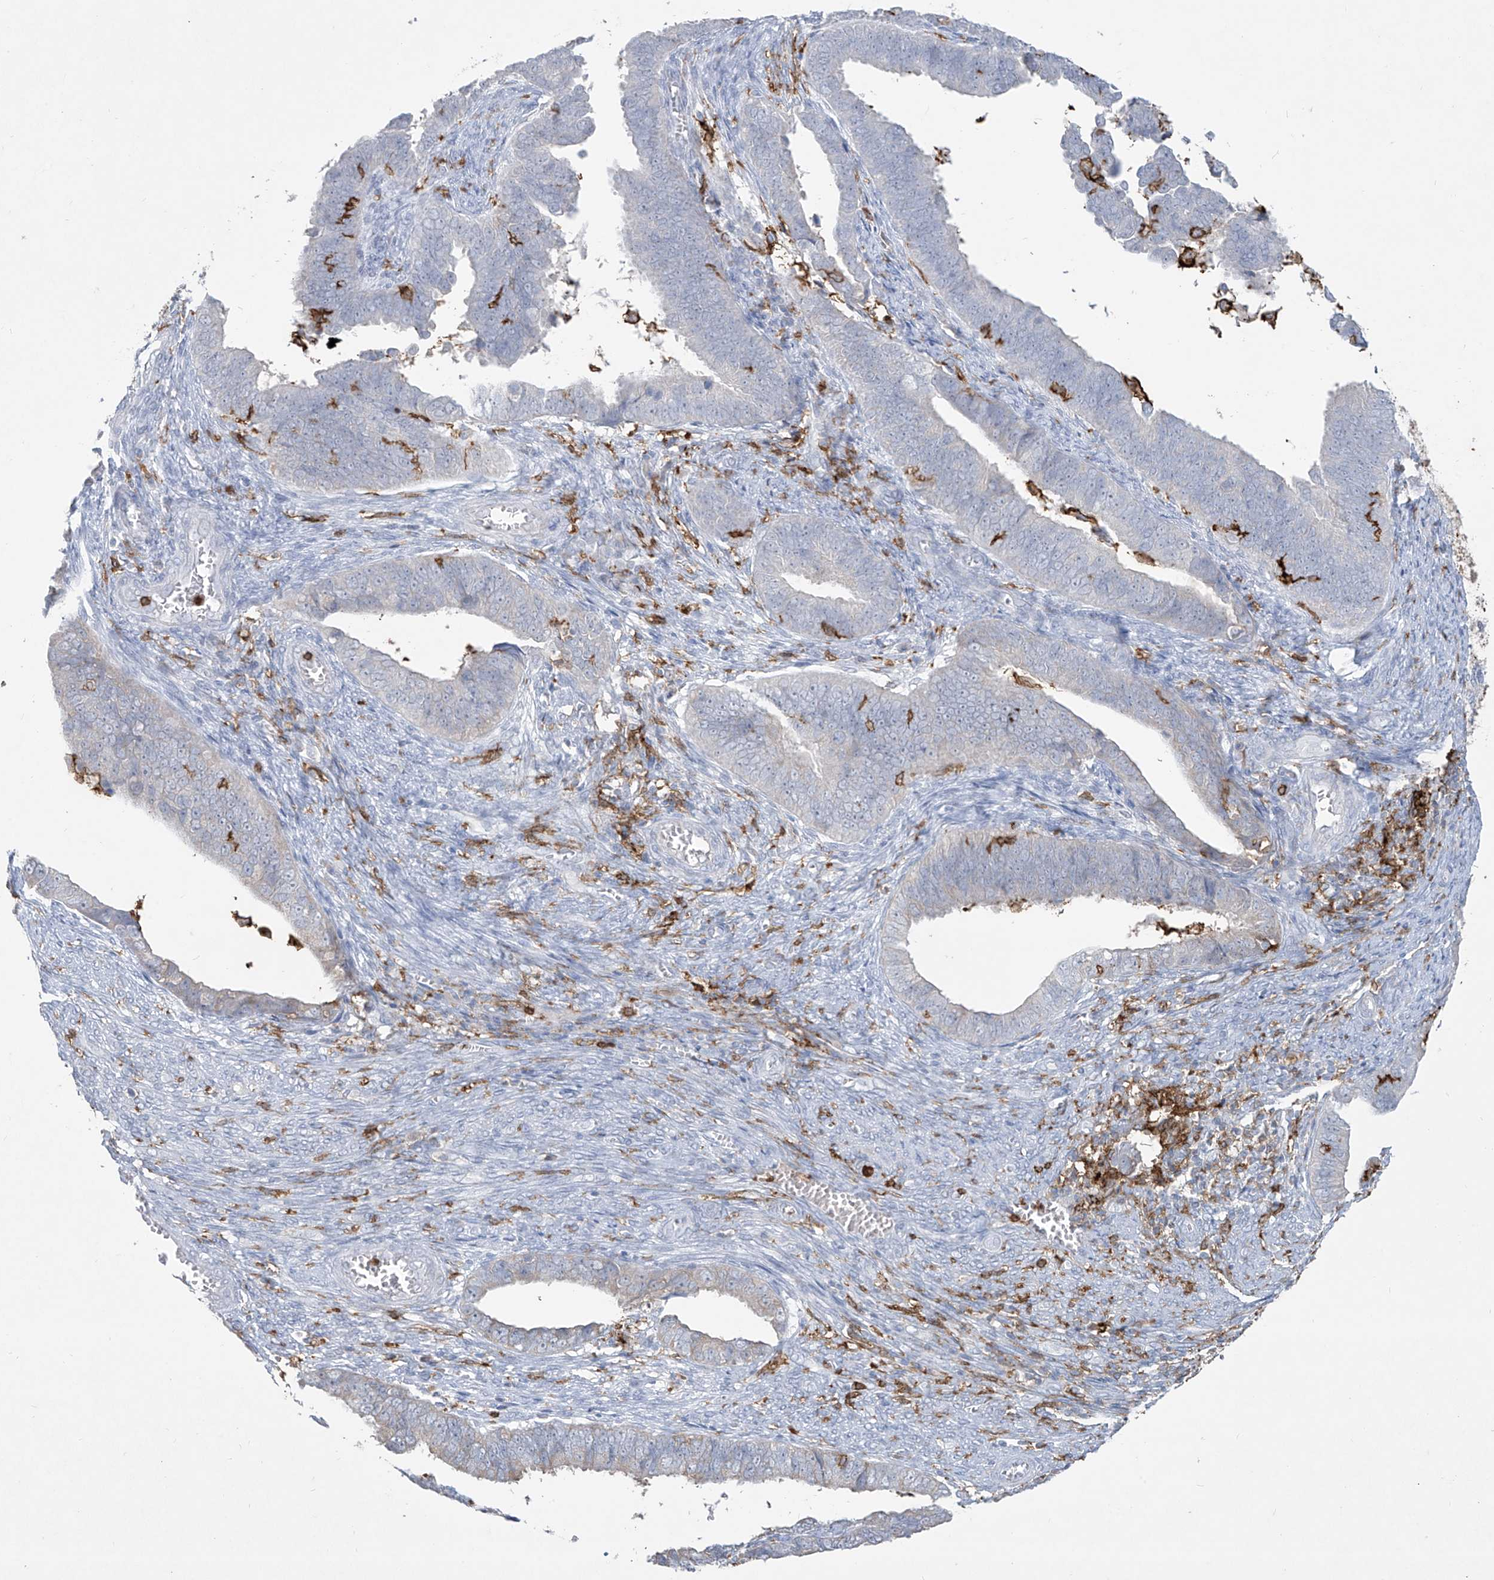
{"staining": {"intensity": "negative", "quantity": "none", "location": "none"}, "tissue": "endometrial cancer", "cell_type": "Tumor cells", "image_type": "cancer", "snomed": [{"axis": "morphology", "description": "Adenocarcinoma, NOS"}, {"axis": "topography", "description": "Endometrium"}], "caption": "Photomicrograph shows no protein staining in tumor cells of adenocarcinoma (endometrial) tissue.", "gene": "FCGR3A", "patient": {"sex": "female", "age": 75}}